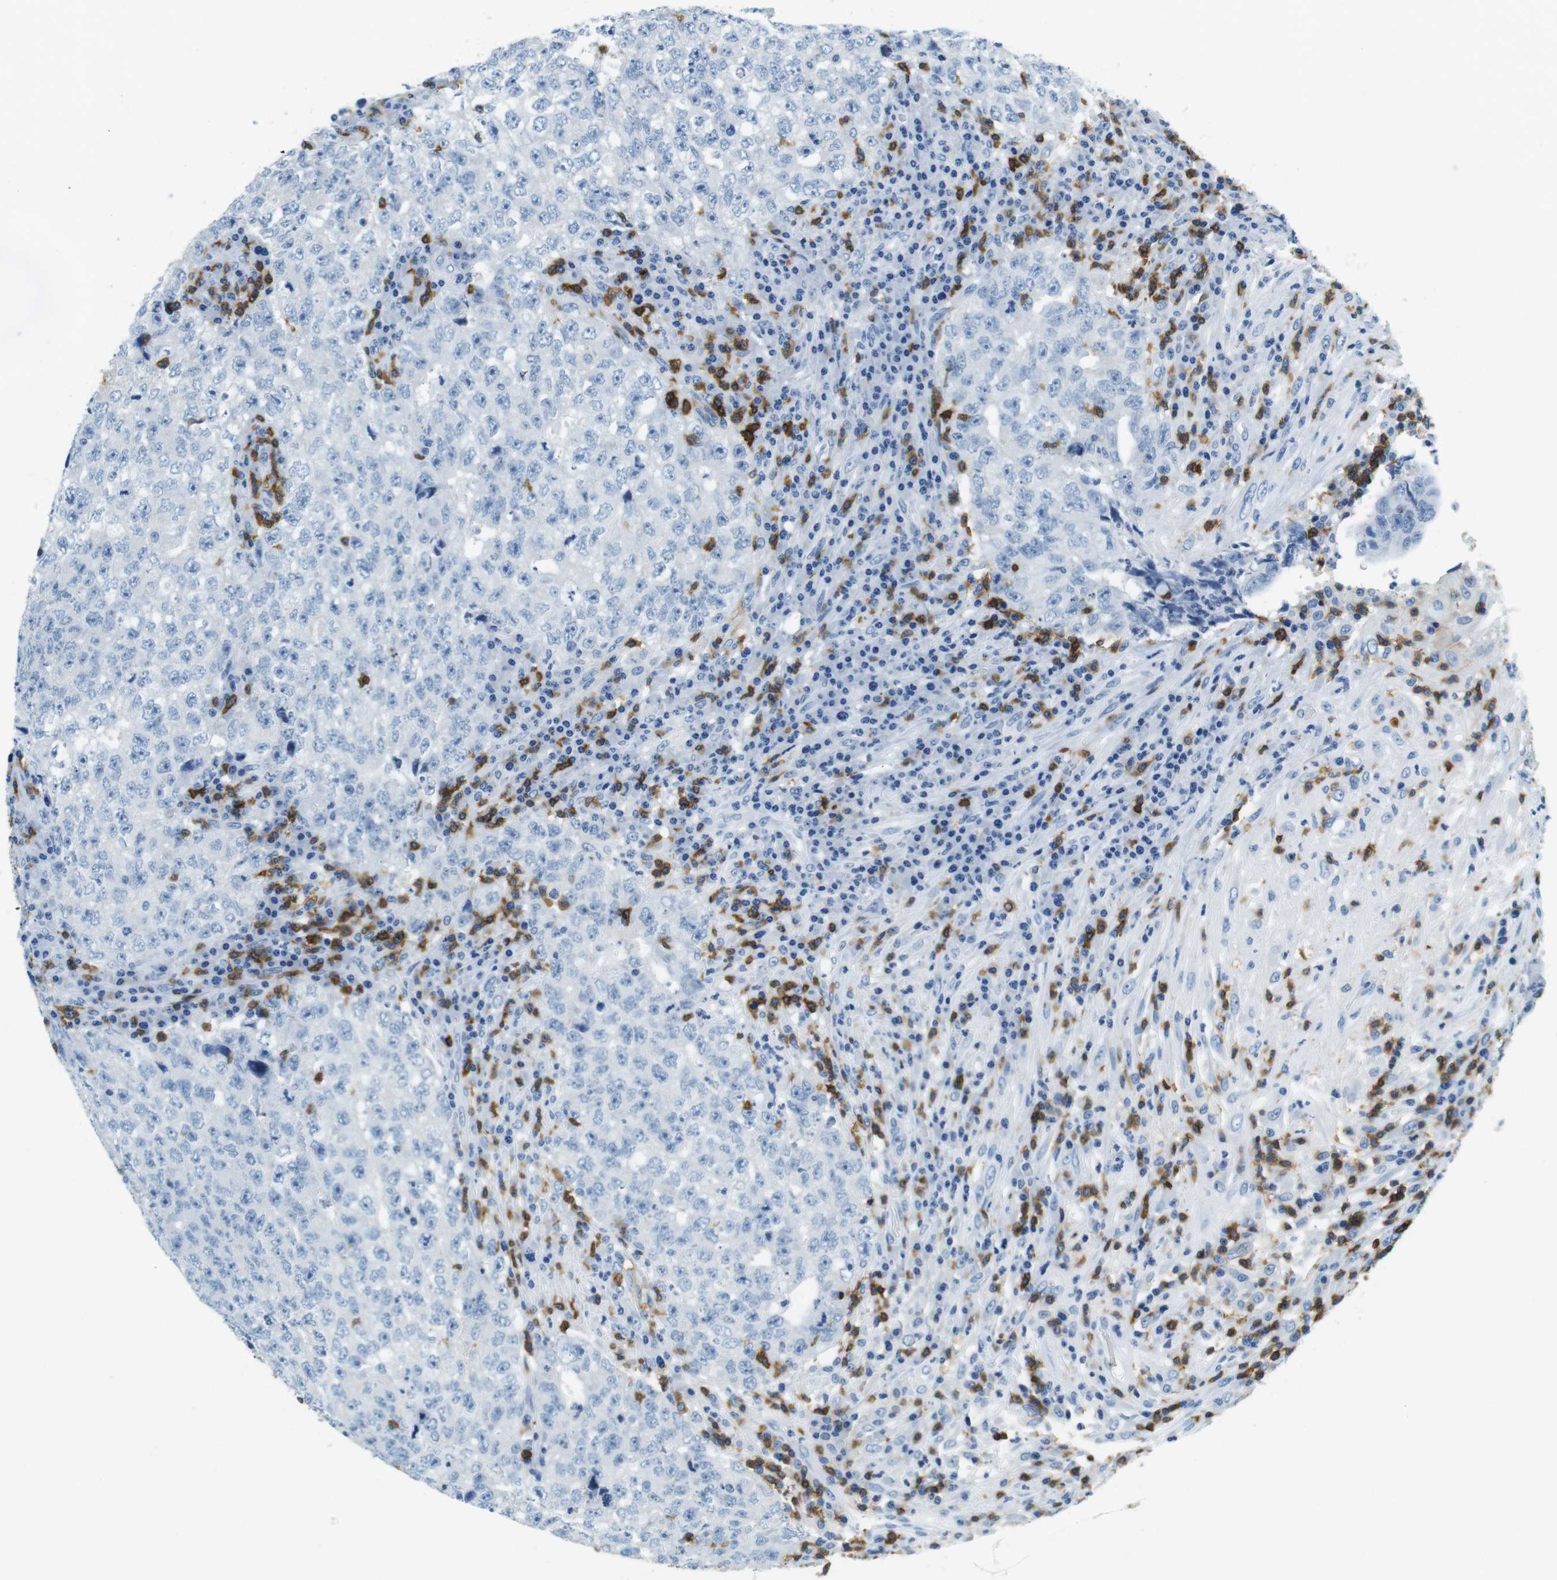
{"staining": {"intensity": "negative", "quantity": "none", "location": "none"}, "tissue": "testis cancer", "cell_type": "Tumor cells", "image_type": "cancer", "snomed": [{"axis": "morphology", "description": "Necrosis, NOS"}, {"axis": "morphology", "description": "Carcinoma, Embryonal, NOS"}, {"axis": "topography", "description": "Testis"}], "caption": "The micrograph displays no significant staining in tumor cells of testis cancer (embryonal carcinoma).", "gene": "LAT", "patient": {"sex": "male", "age": 19}}